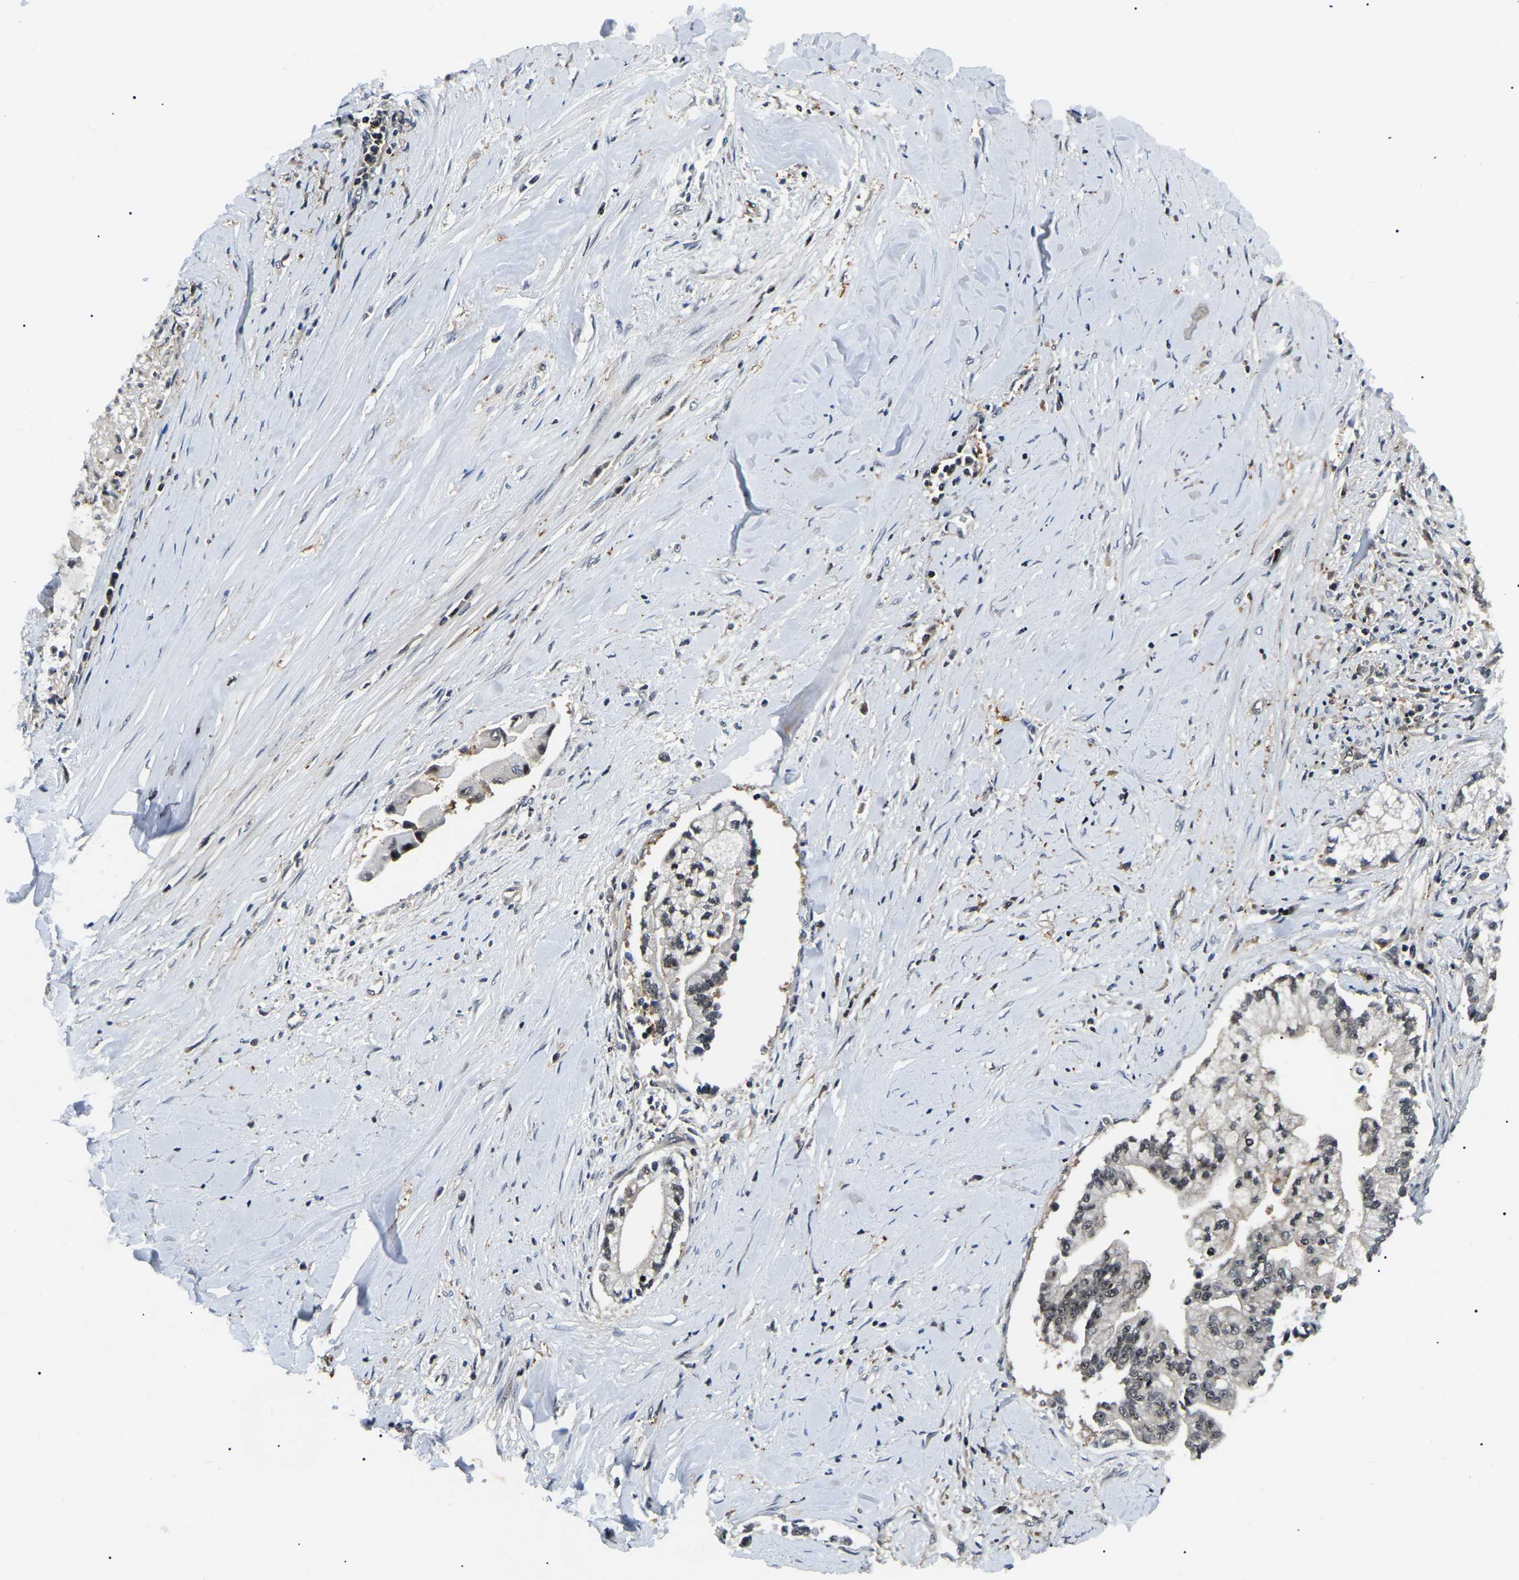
{"staining": {"intensity": "moderate", "quantity": "25%-75%", "location": "nuclear"}, "tissue": "liver cancer", "cell_type": "Tumor cells", "image_type": "cancer", "snomed": [{"axis": "morphology", "description": "Cholangiocarcinoma"}, {"axis": "topography", "description": "Liver"}], "caption": "This photomicrograph shows immunohistochemistry (IHC) staining of human liver cancer (cholangiocarcinoma), with medium moderate nuclear expression in about 25%-75% of tumor cells.", "gene": "RRP1B", "patient": {"sex": "male", "age": 50}}